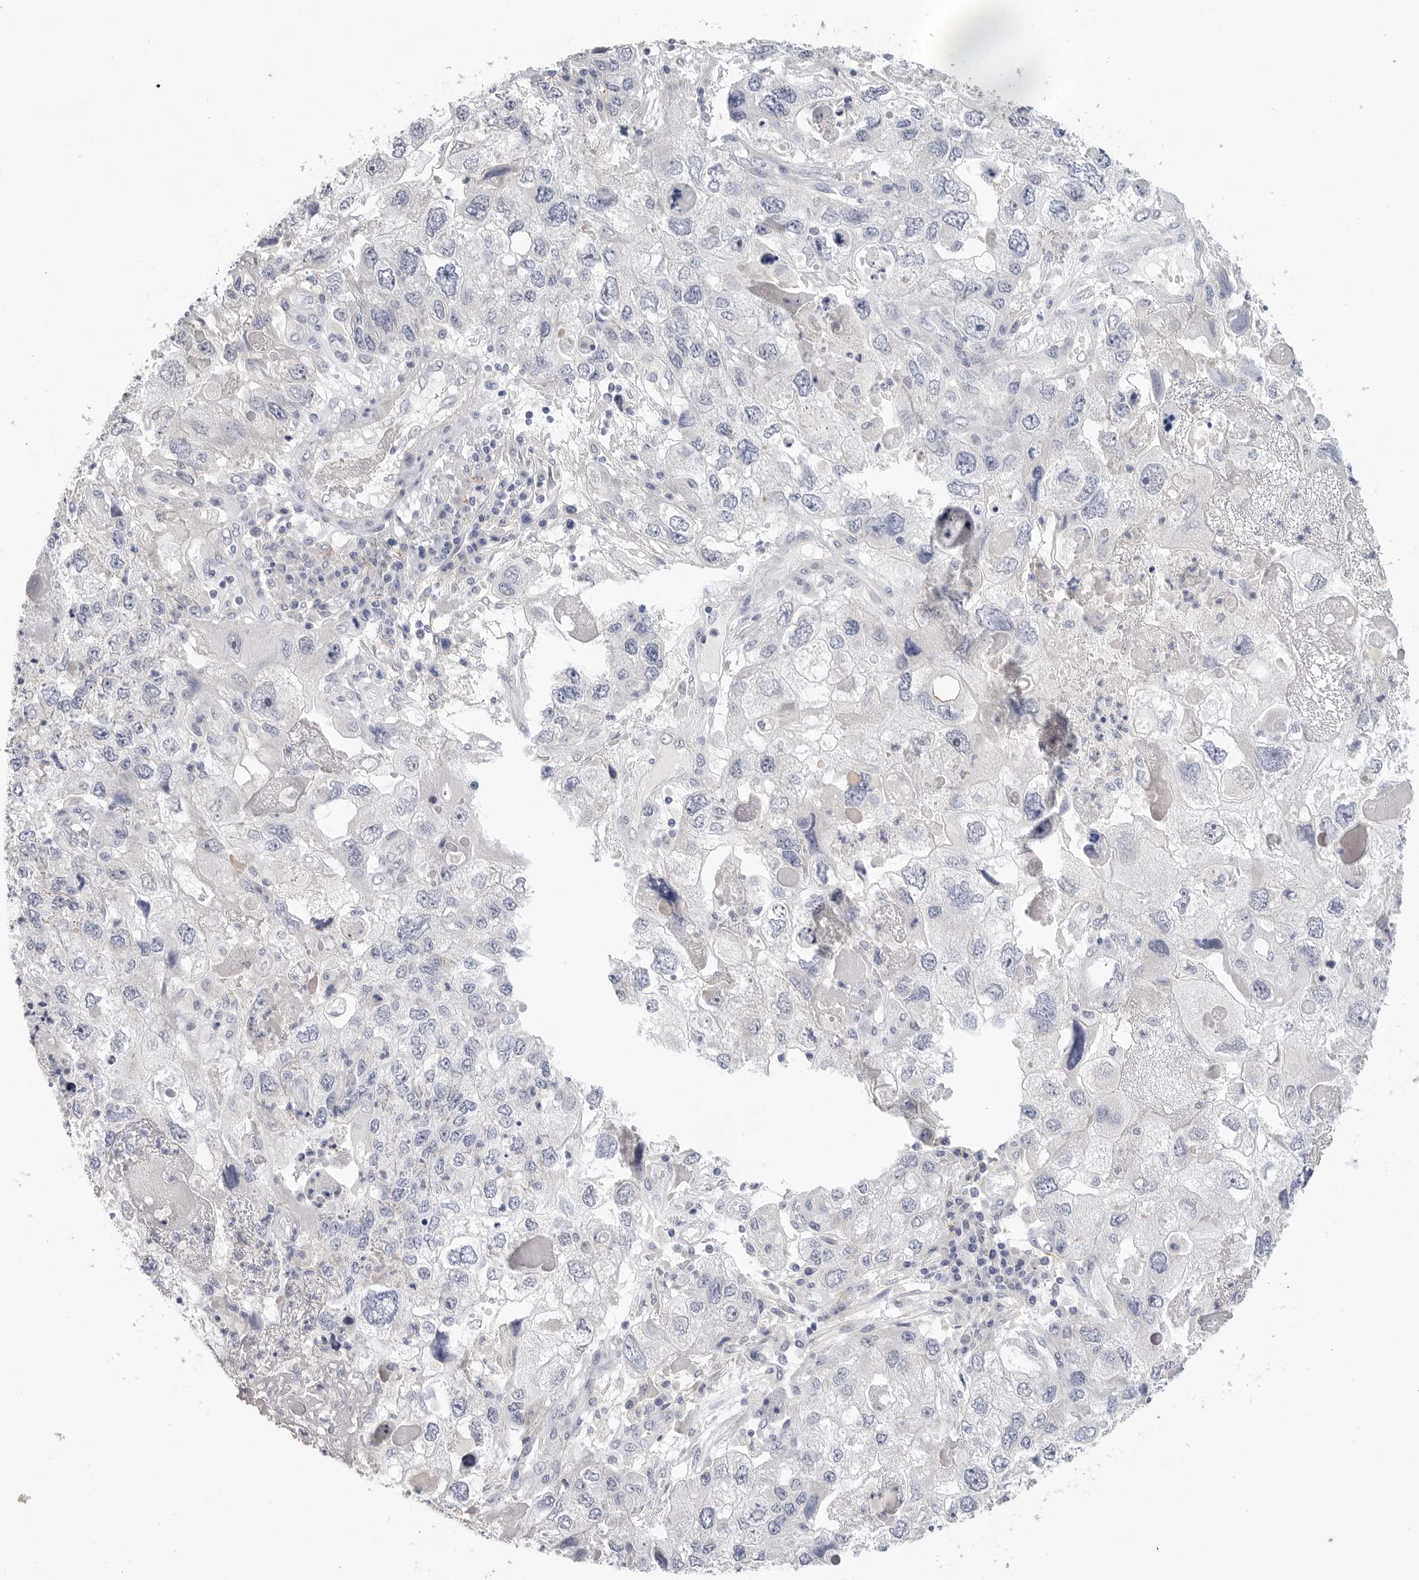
{"staining": {"intensity": "negative", "quantity": "none", "location": "none"}, "tissue": "endometrial cancer", "cell_type": "Tumor cells", "image_type": "cancer", "snomed": [{"axis": "morphology", "description": "Adenocarcinoma, NOS"}, {"axis": "topography", "description": "Endometrium"}], "caption": "There is no significant expression in tumor cells of endometrial cancer. The staining was performed using DAB to visualize the protein expression in brown, while the nuclei were stained in blue with hematoxylin (Magnification: 20x).", "gene": "FBN2", "patient": {"sex": "female", "age": 49}}